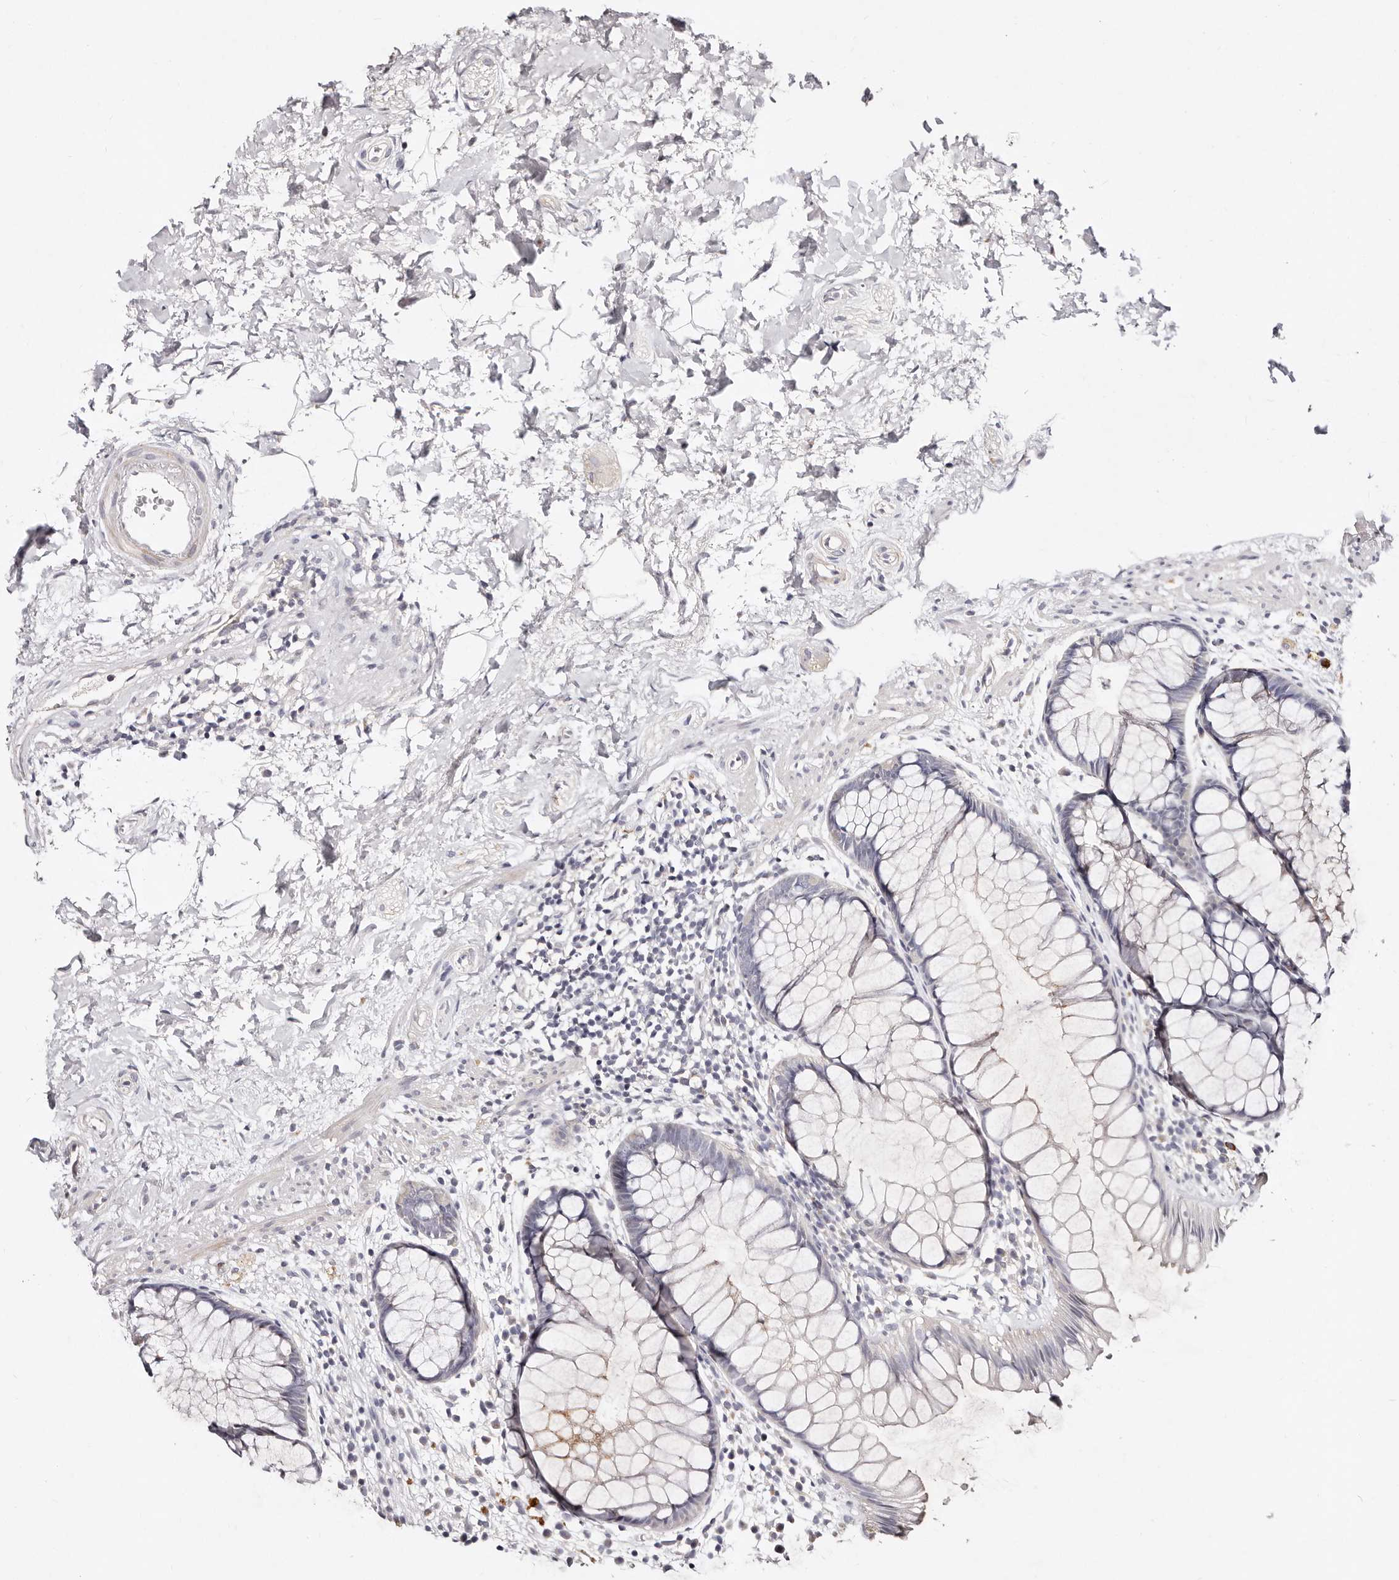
{"staining": {"intensity": "negative", "quantity": "none", "location": "none"}, "tissue": "rectum", "cell_type": "Glandular cells", "image_type": "normal", "snomed": [{"axis": "morphology", "description": "Normal tissue, NOS"}, {"axis": "topography", "description": "Rectum"}], "caption": "High power microscopy photomicrograph of an immunohistochemistry (IHC) micrograph of unremarkable rectum, revealing no significant expression in glandular cells. The staining is performed using DAB (3,3'-diaminobenzidine) brown chromogen with nuclei counter-stained in using hematoxylin.", "gene": "MRPS33", "patient": {"sex": "male", "age": 51}}